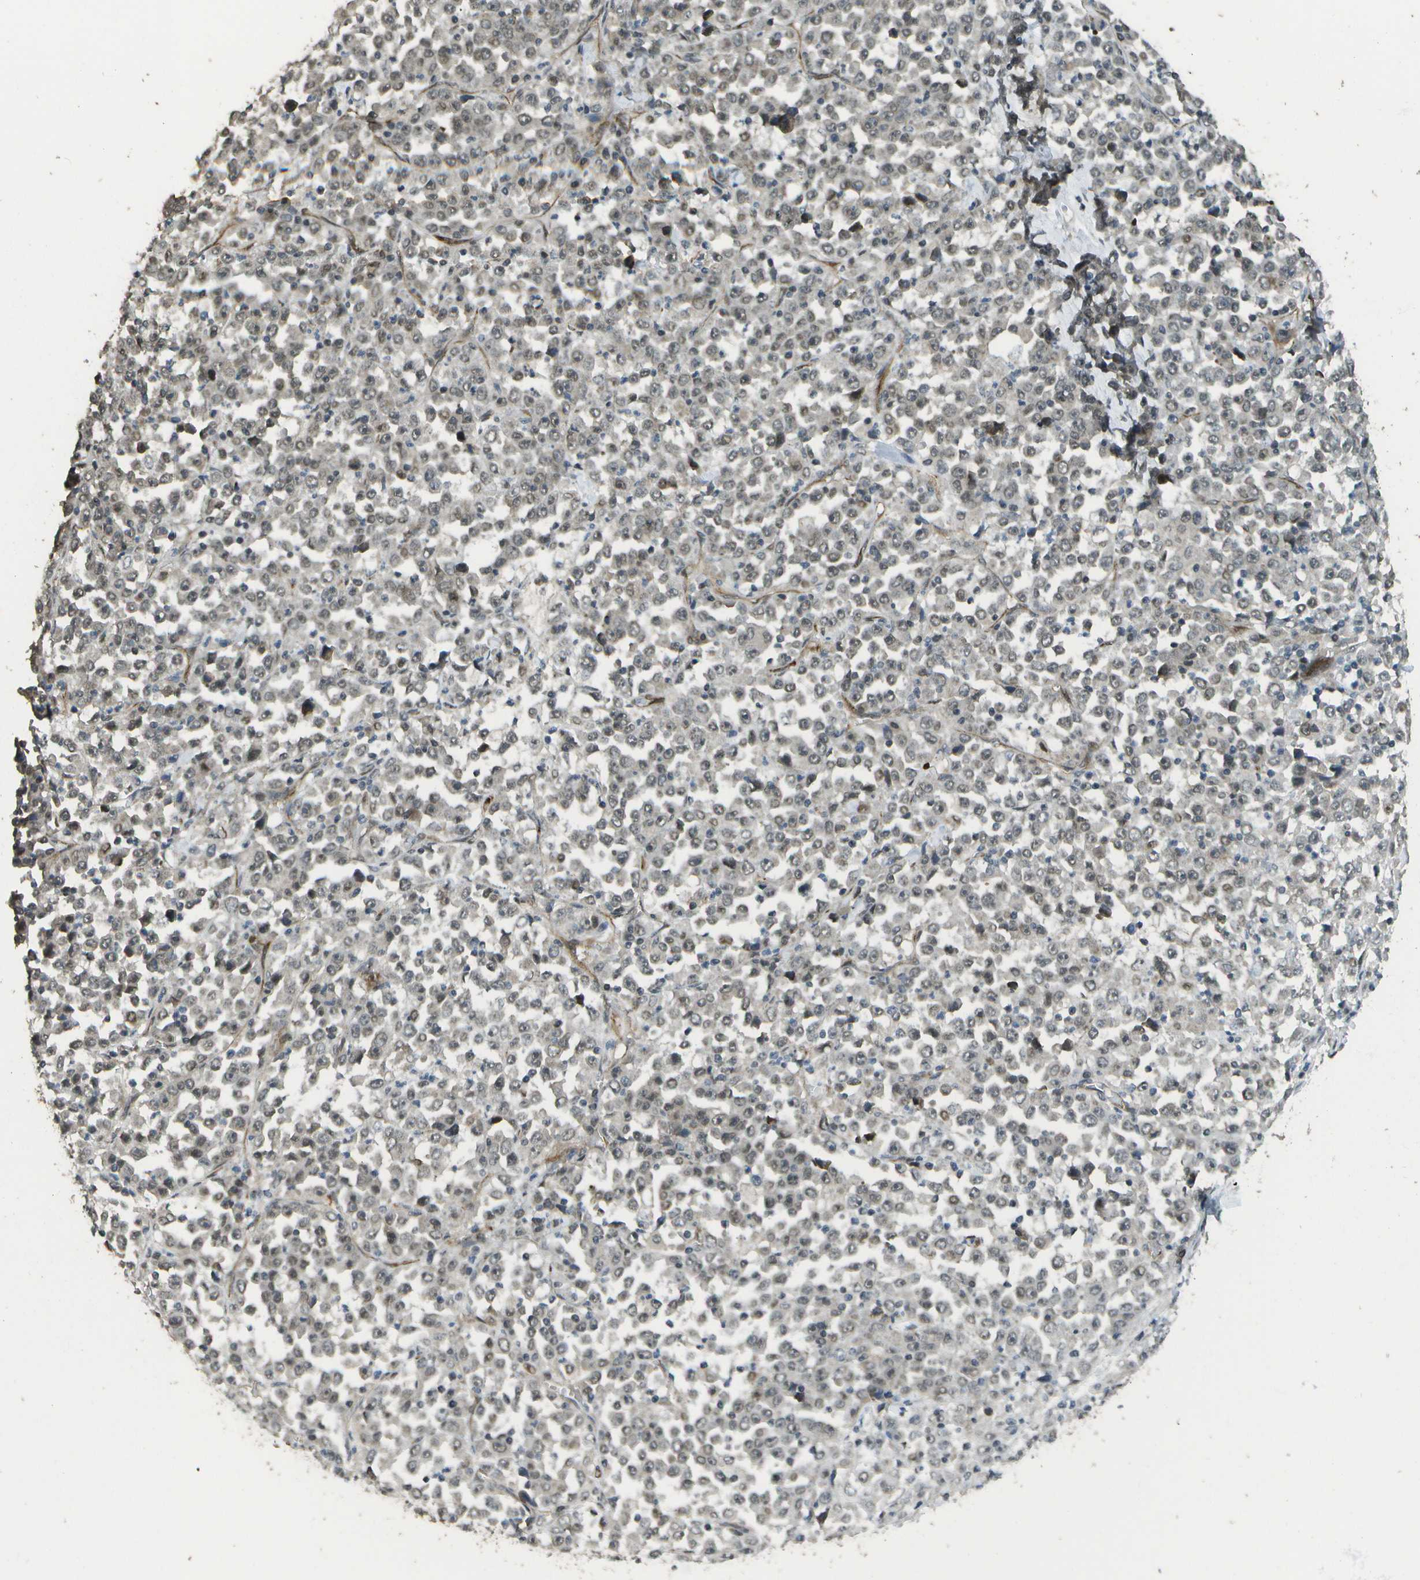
{"staining": {"intensity": "weak", "quantity": ">75%", "location": "cytoplasmic/membranous,nuclear"}, "tissue": "stomach cancer", "cell_type": "Tumor cells", "image_type": "cancer", "snomed": [{"axis": "morphology", "description": "Normal tissue, NOS"}, {"axis": "morphology", "description": "Adenocarcinoma, NOS"}, {"axis": "topography", "description": "Stomach, upper"}, {"axis": "topography", "description": "Stomach"}], "caption": "Human stomach cancer stained for a protein (brown) shows weak cytoplasmic/membranous and nuclear positive positivity in approximately >75% of tumor cells.", "gene": "KAT5", "patient": {"sex": "male", "age": 59}}